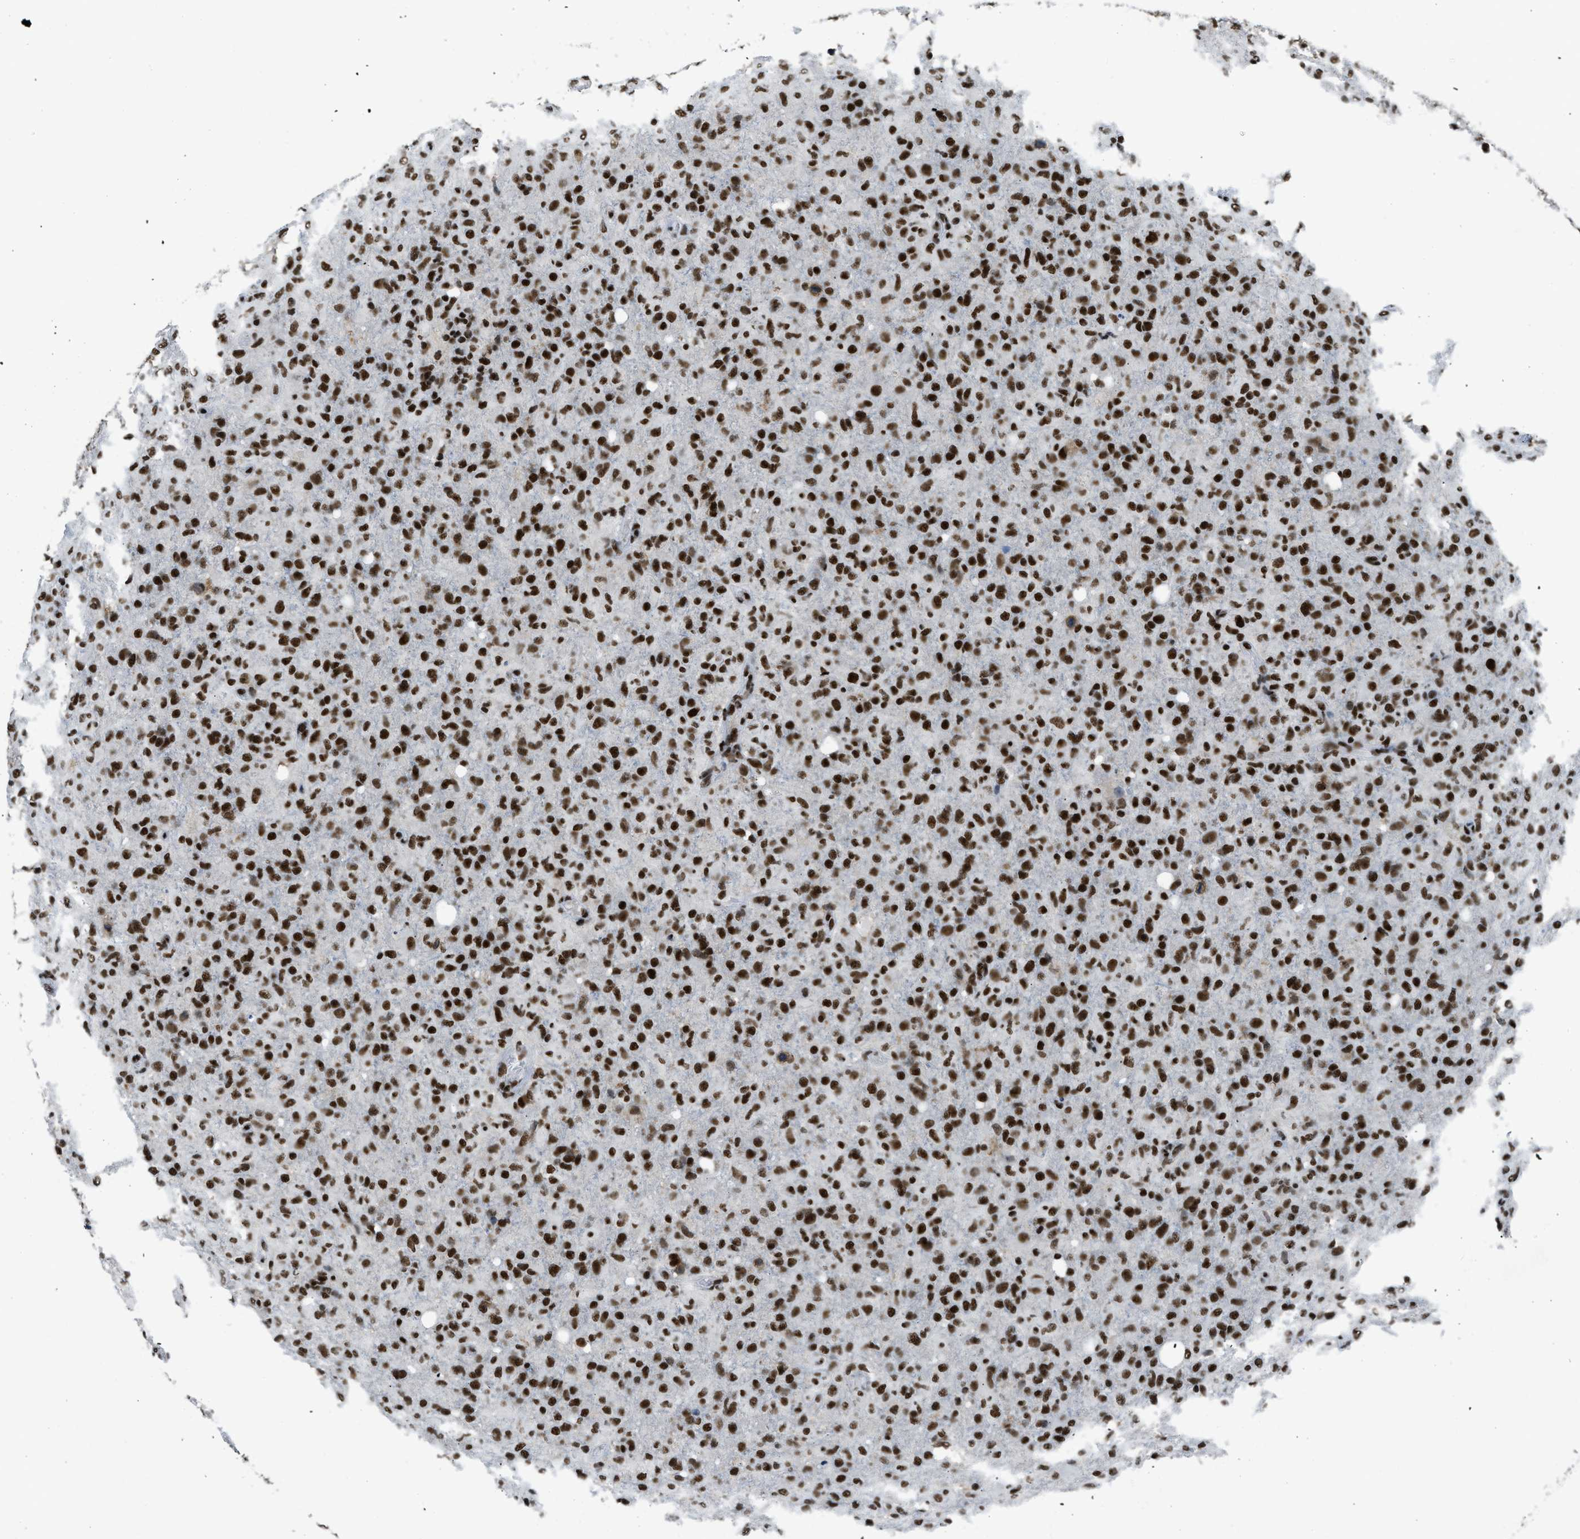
{"staining": {"intensity": "strong", "quantity": ">75%", "location": "nuclear"}, "tissue": "glioma", "cell_type": "Tumor cells", "image_type": "cancer", "snomed": [{"axis": "morphology", "description": "Glioma, malignant, High grade"}, {"axis": "topography", "description": "Brain"}], "caption": "Glioma tissue displays strong nuclear expression in approximately >75% of tumor cells", "gene": "SCAF4", "patient": {"sex": "female", "age": 57}}